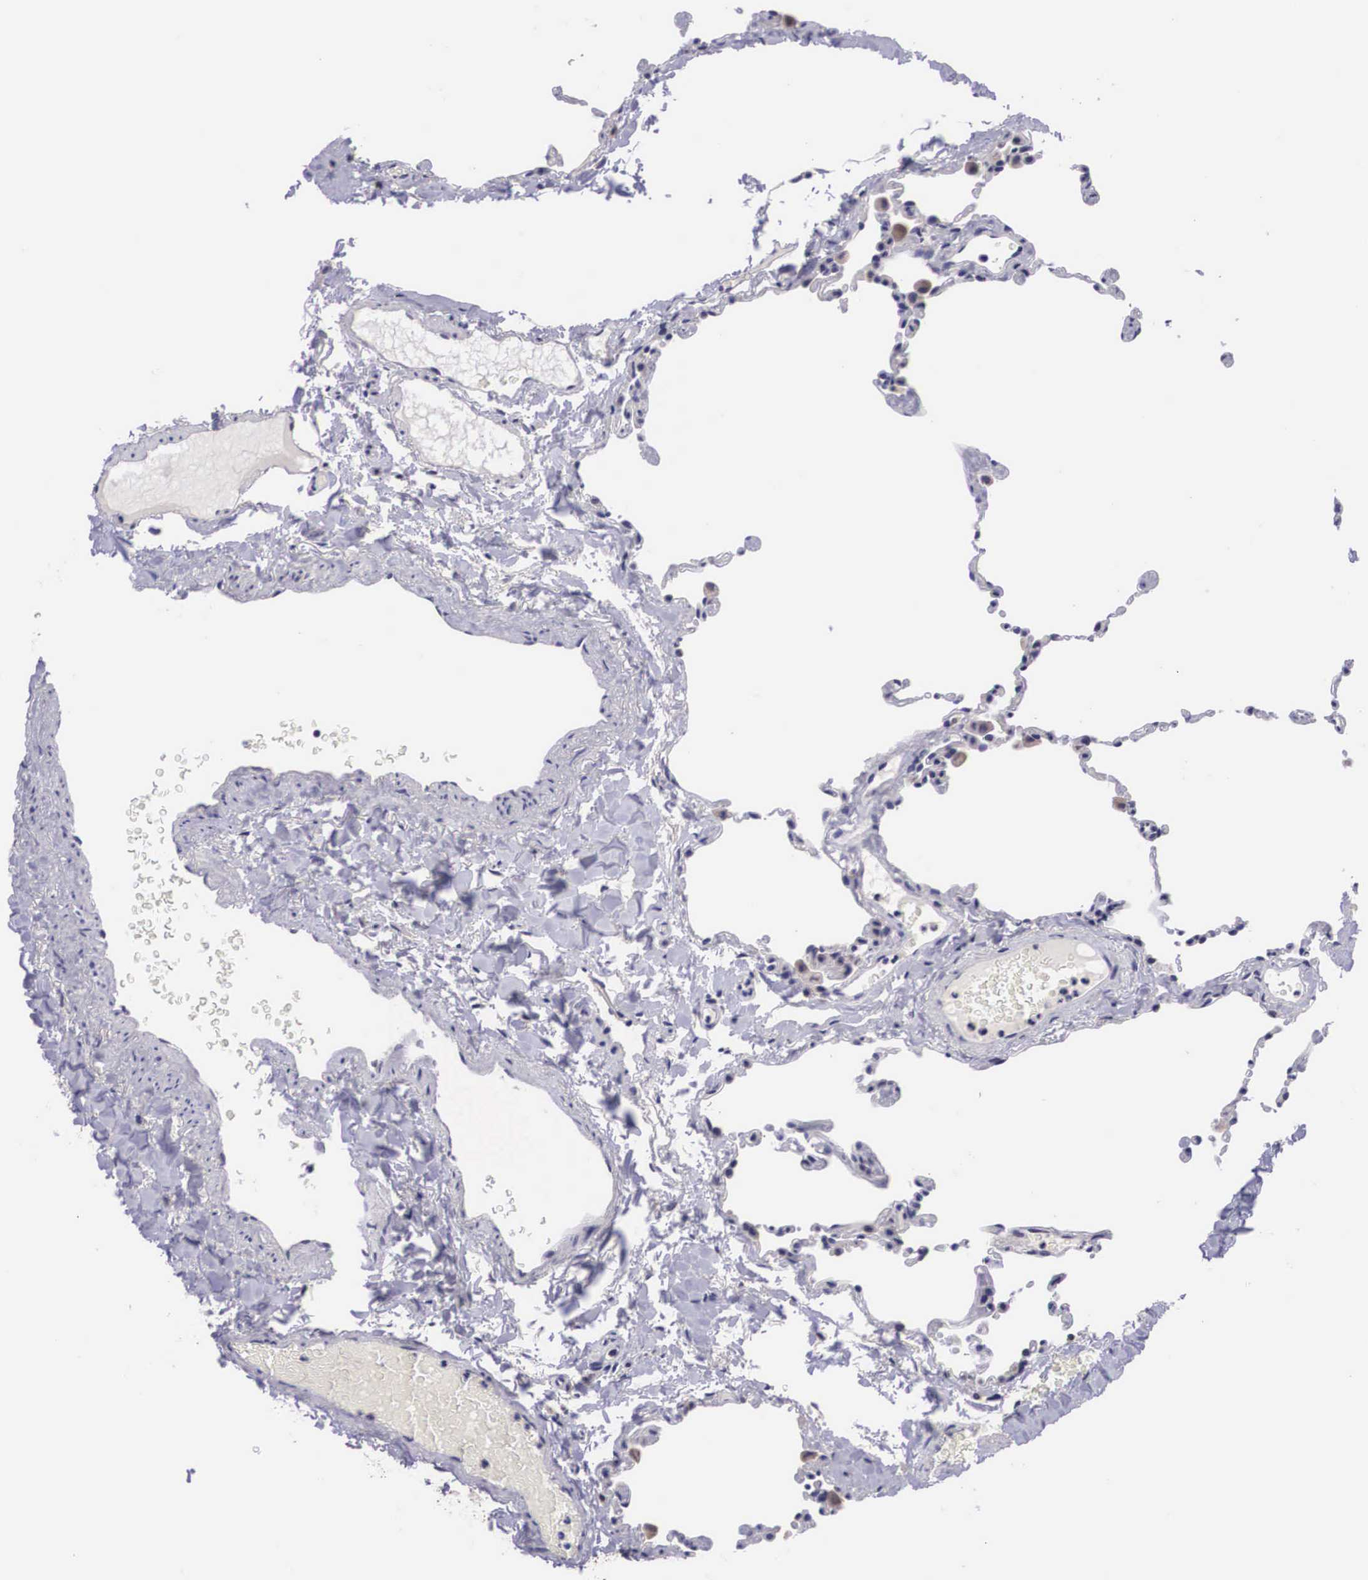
{"staining": {"intensity": "negative", "quantity": "none", "location": "none"}, "tissue": "lung", "cell_type": "Alveolar cells", "image_type": "normal", "snomed": [{"axis": "morphology", "description": "Normal tissue, NOS"}, {"axis": "topography", "description": "Lung"}], "caption": "This photomicrograph is of benign lung stained with immunohistochemistry to label a protein in brown with the nuclei are counter-stained blue. There is no staining in alveolar cells.", "gene": "ARG2", "patient": {"sex": "female", "age": 61}}